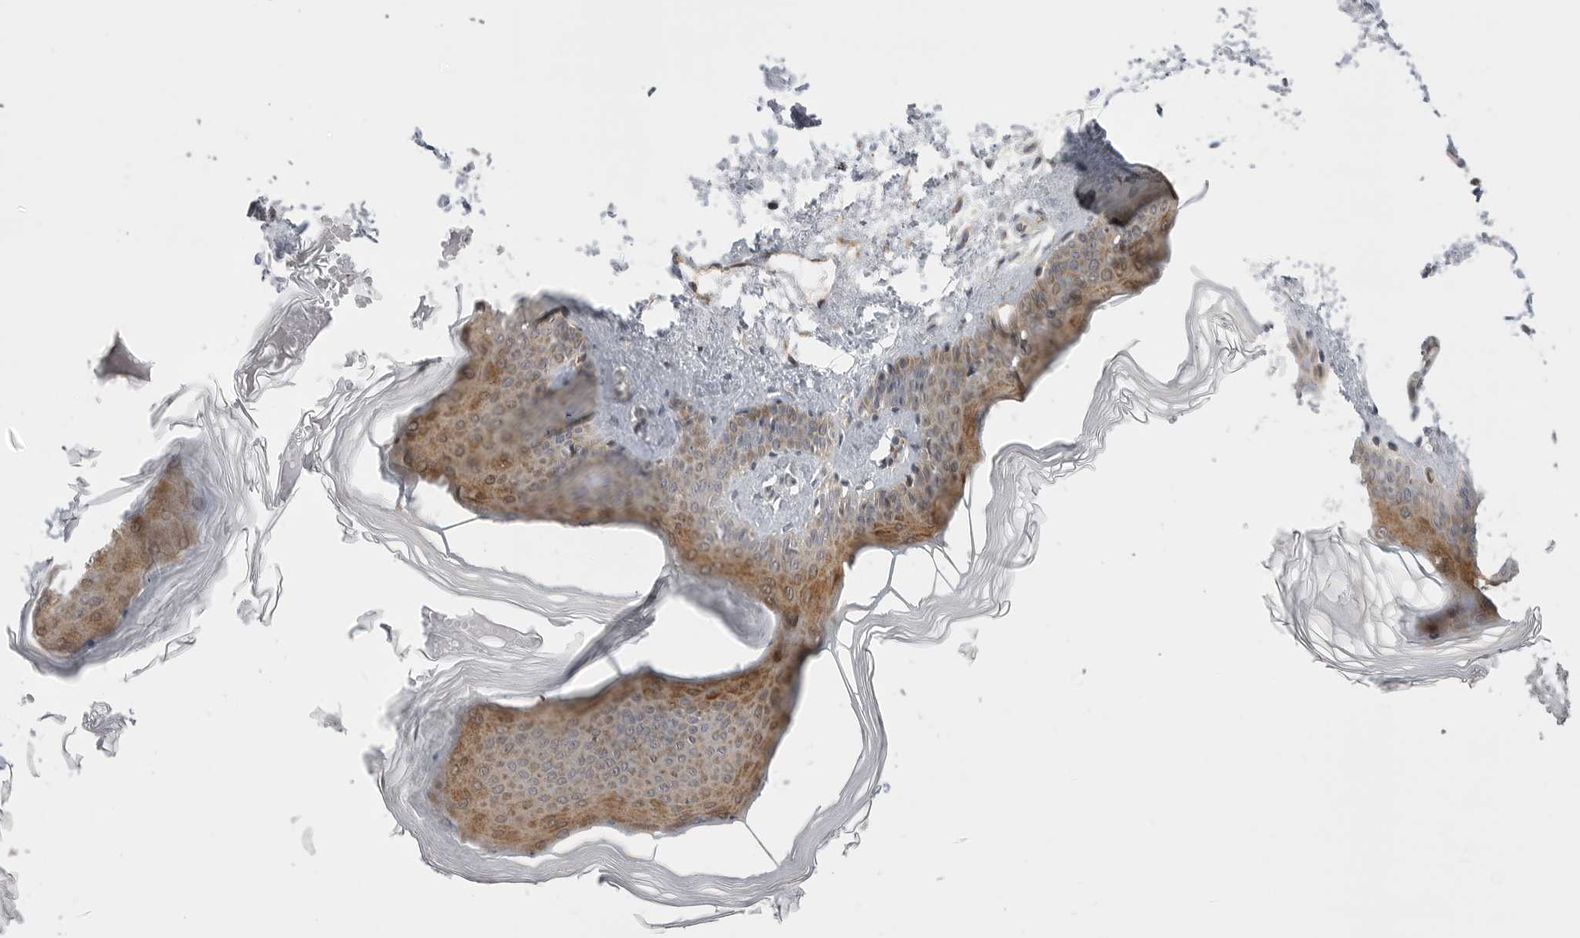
{"staining": {"intensity": "negative", "quantity": "none", "location": "none"}, "tissue": "skin", "cell_type": "Fibroblasts", "image_type": "normal", "snomed": [{"axis": "morphology", "description": "Normal tissue, NOS"}, {"axis": "topography", "description": "Skin"}], "caption": "The image demonstrates no significant positivity in fibroblasts of skin.", "gene": "GGT6", "patient": {"sex": "female", "age": 27}}